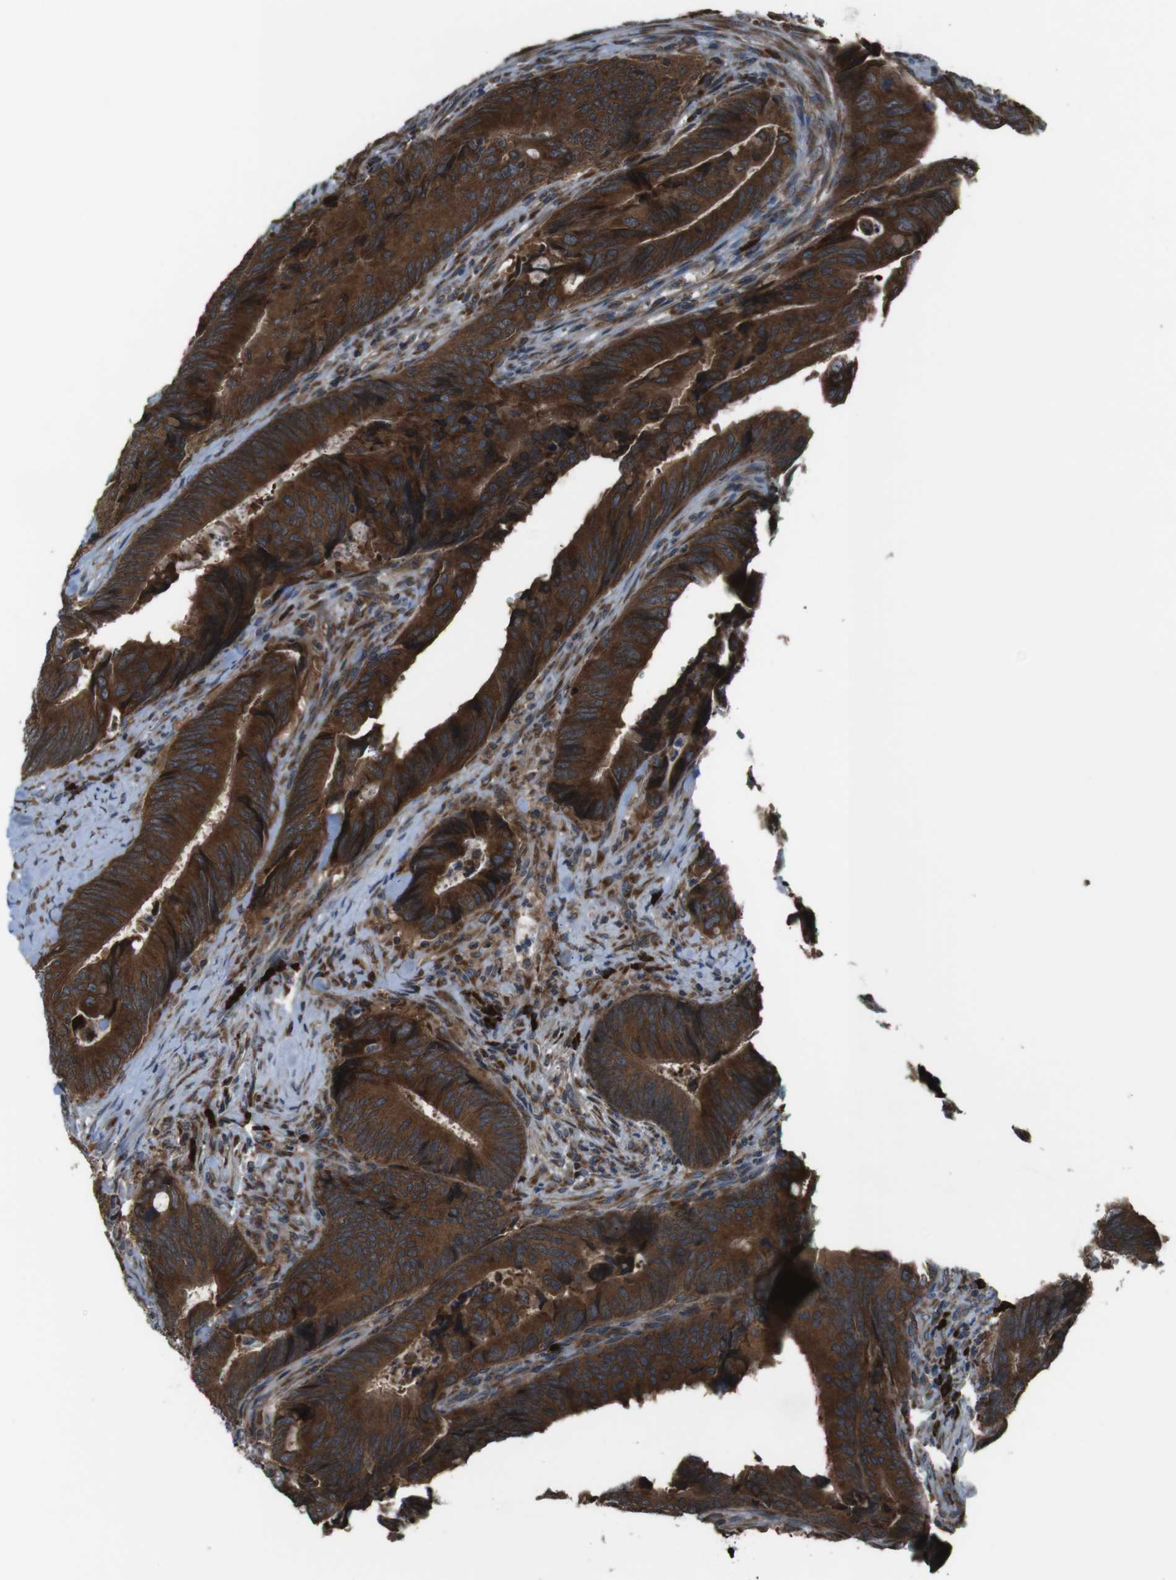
{"staining": {"intensity": "strong", "quantity": ">75%", "location": "cytoplasmic/membranous"}, "tissue": "colorectal cancer", "cell_type": "Tumor cells", "image_type": "cancer", "snomed": [{"axis": "morphology", "description": "Normal tissue, NOS"}, {"axis": "morphology", "description": "Adenocarcinoma, NOS"}, {"axis": "topography", "description": "Colon"}], "caption": "Immunohistochemistry staining of colorectal cancer (adenocarcinoma), which reveals high levels of strong cytoplasmic/membranous positivity in about >75% of tumor cells indicating strong cytoplasmic/membranous protein expression. The staining was performed using DAB (brown) for protein detection and nuclei were counterstained in hematoxylin (blue).", "gene": "SSR3", "patient": {"sex": "male", "age": 56}}